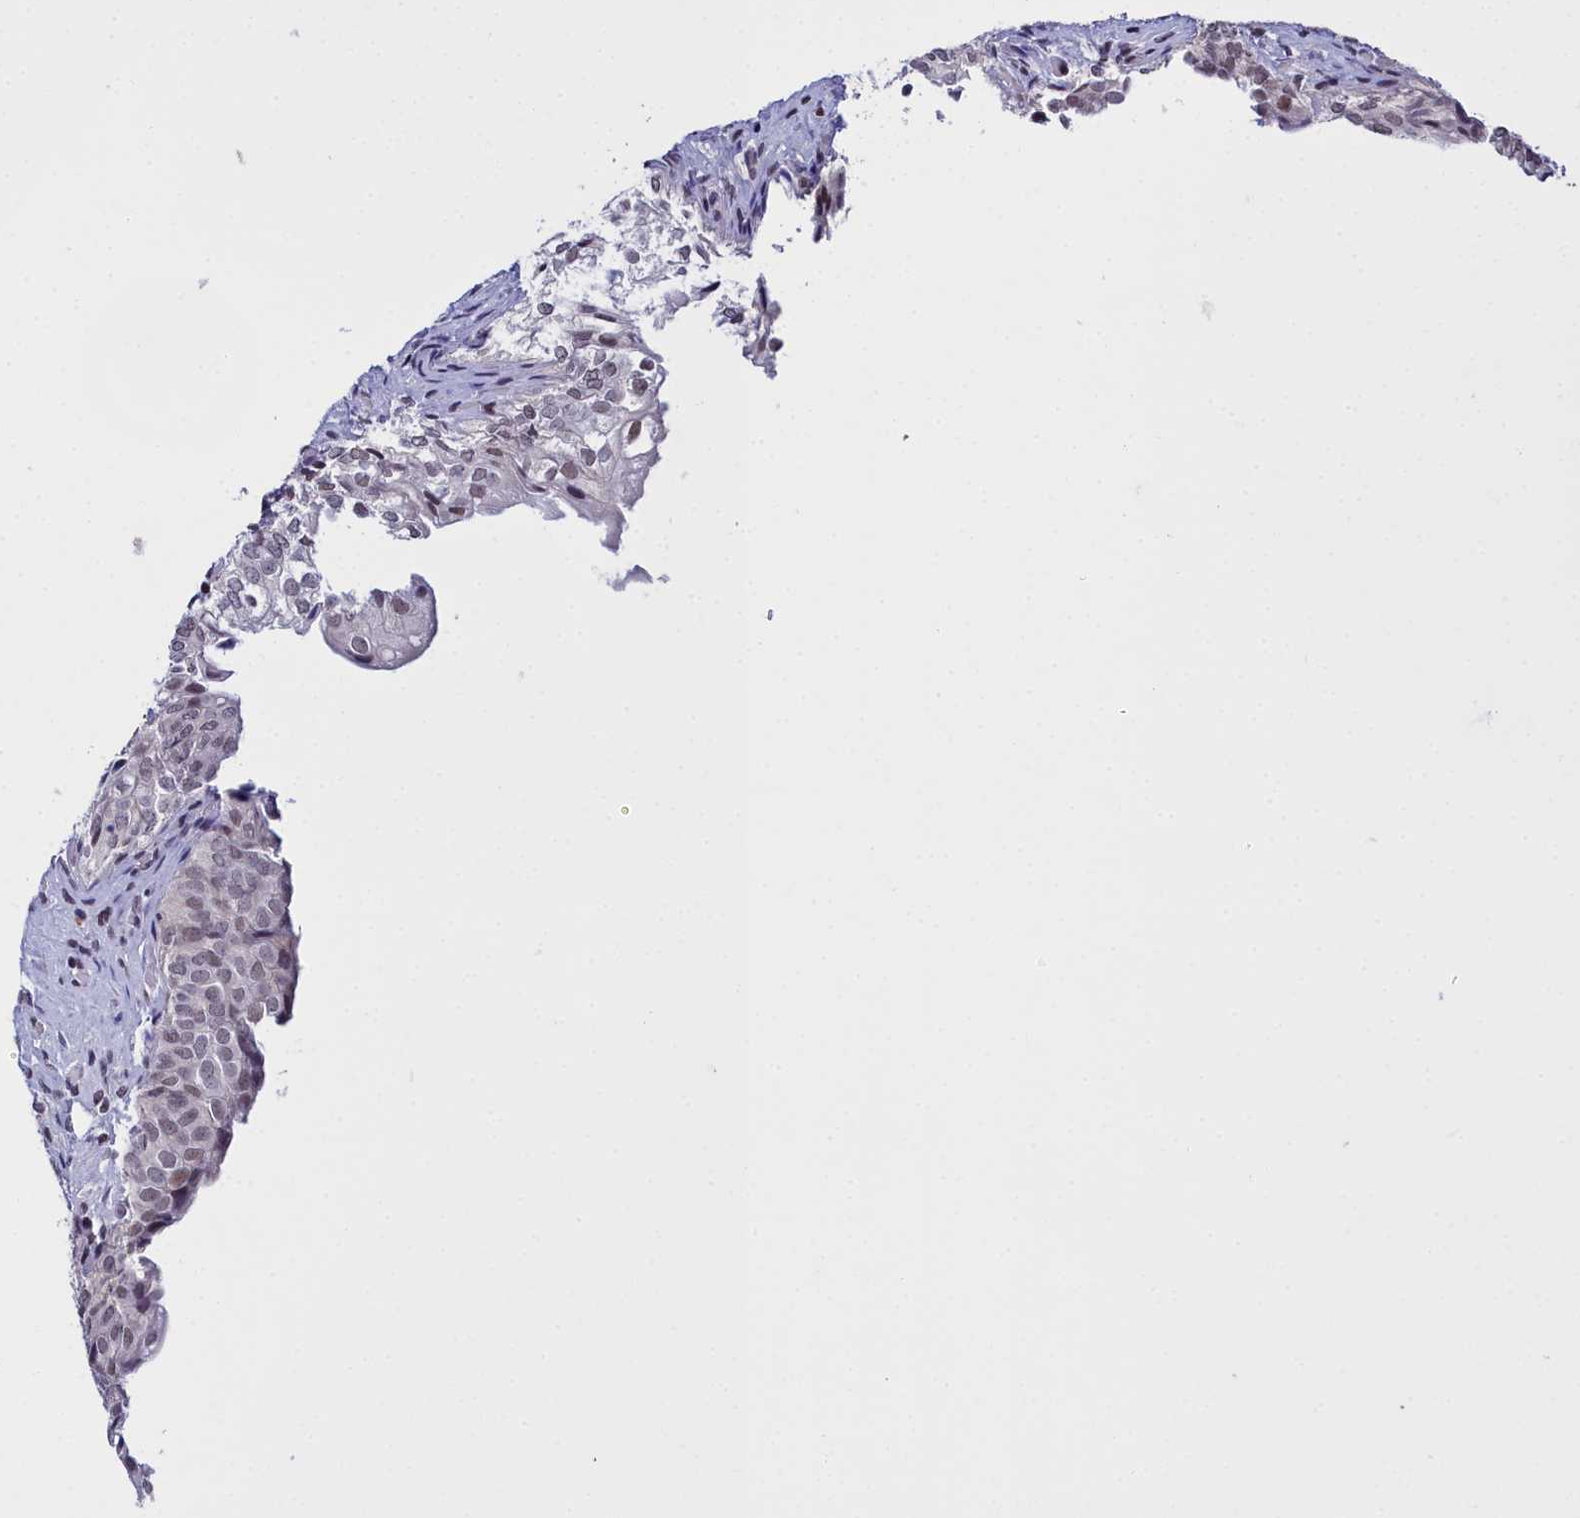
{"staining": {"intensity": "moderate", "quantity": "<25%", "location": "cytoplasmic/membranous,nuclear"}, "tissue": "urinary bladder", "cell_type": "Urothelial cells", "image_type": "normal", "snomed": [{"axis": "morphology", "description": "Normal tissue, NOS"}, {"axis": "topography", "description": "Urinary bladder"}], "caption": "Protein expression analysis of unremarkable urinary bladder demonstrates moderate cytoplasmic/membranous,nuclear positivity in about <25% of urothelial cells.", "gene": "CCDC97", "patient": {"sex": "male", "age": 55}}